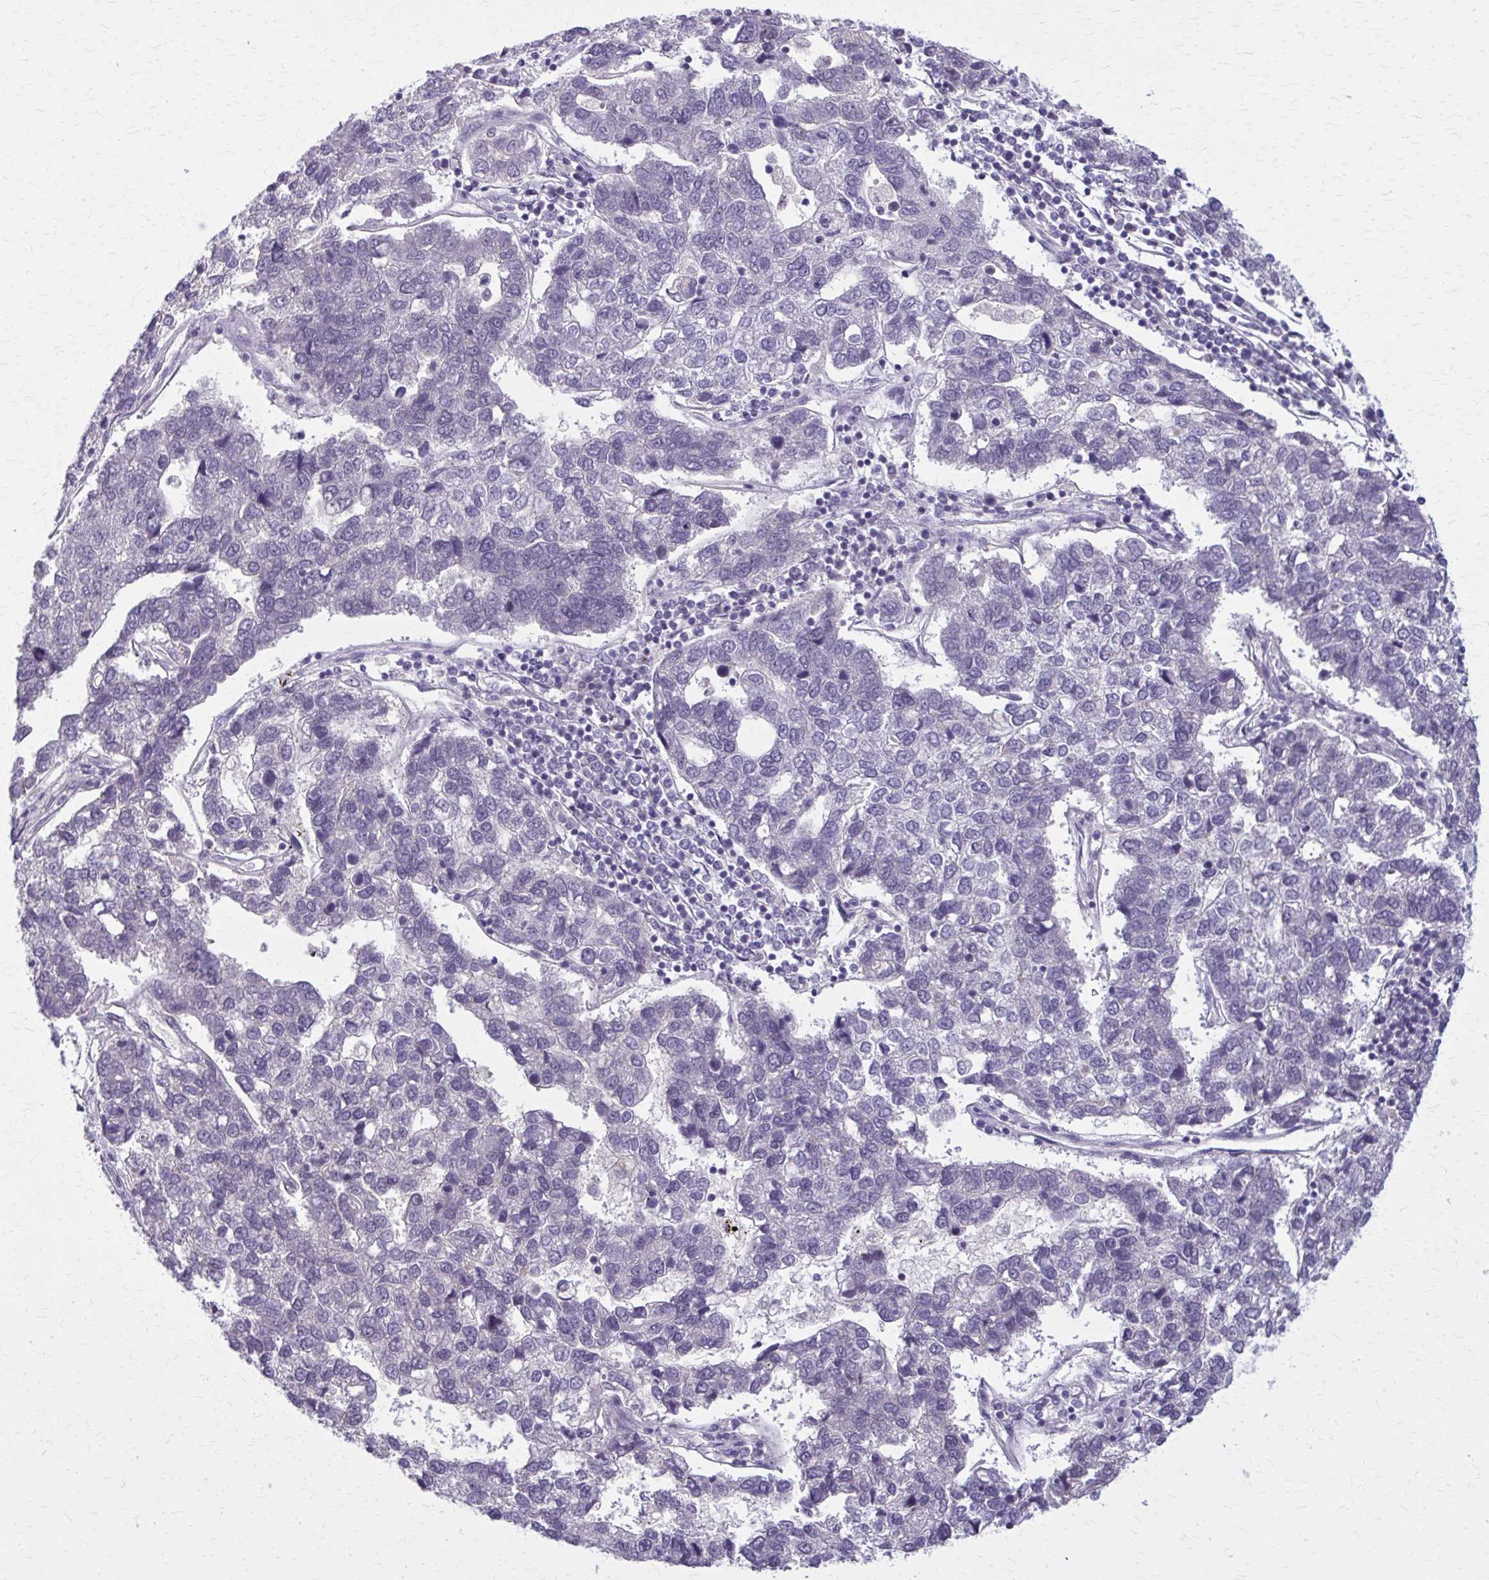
{"staining": {"intensity": "negative", "quantity": "none", "location": "none"}, "tissue": "pancreatic cancer", "cell_type": "Tumor cells", "image_type": "cancer", "snomed": [{"axis": "morphology", "description": "Adenocarcinoma, NOS"}, {"axis": "topography", "description": "Pancreas"}], "caption": "A histopathology image of human pancreatic cancer (adenocarcinoma) is negative for staining in tumor cells.", "gene": "OR4A47", "patient": {"sex": "female", "age": 61}}